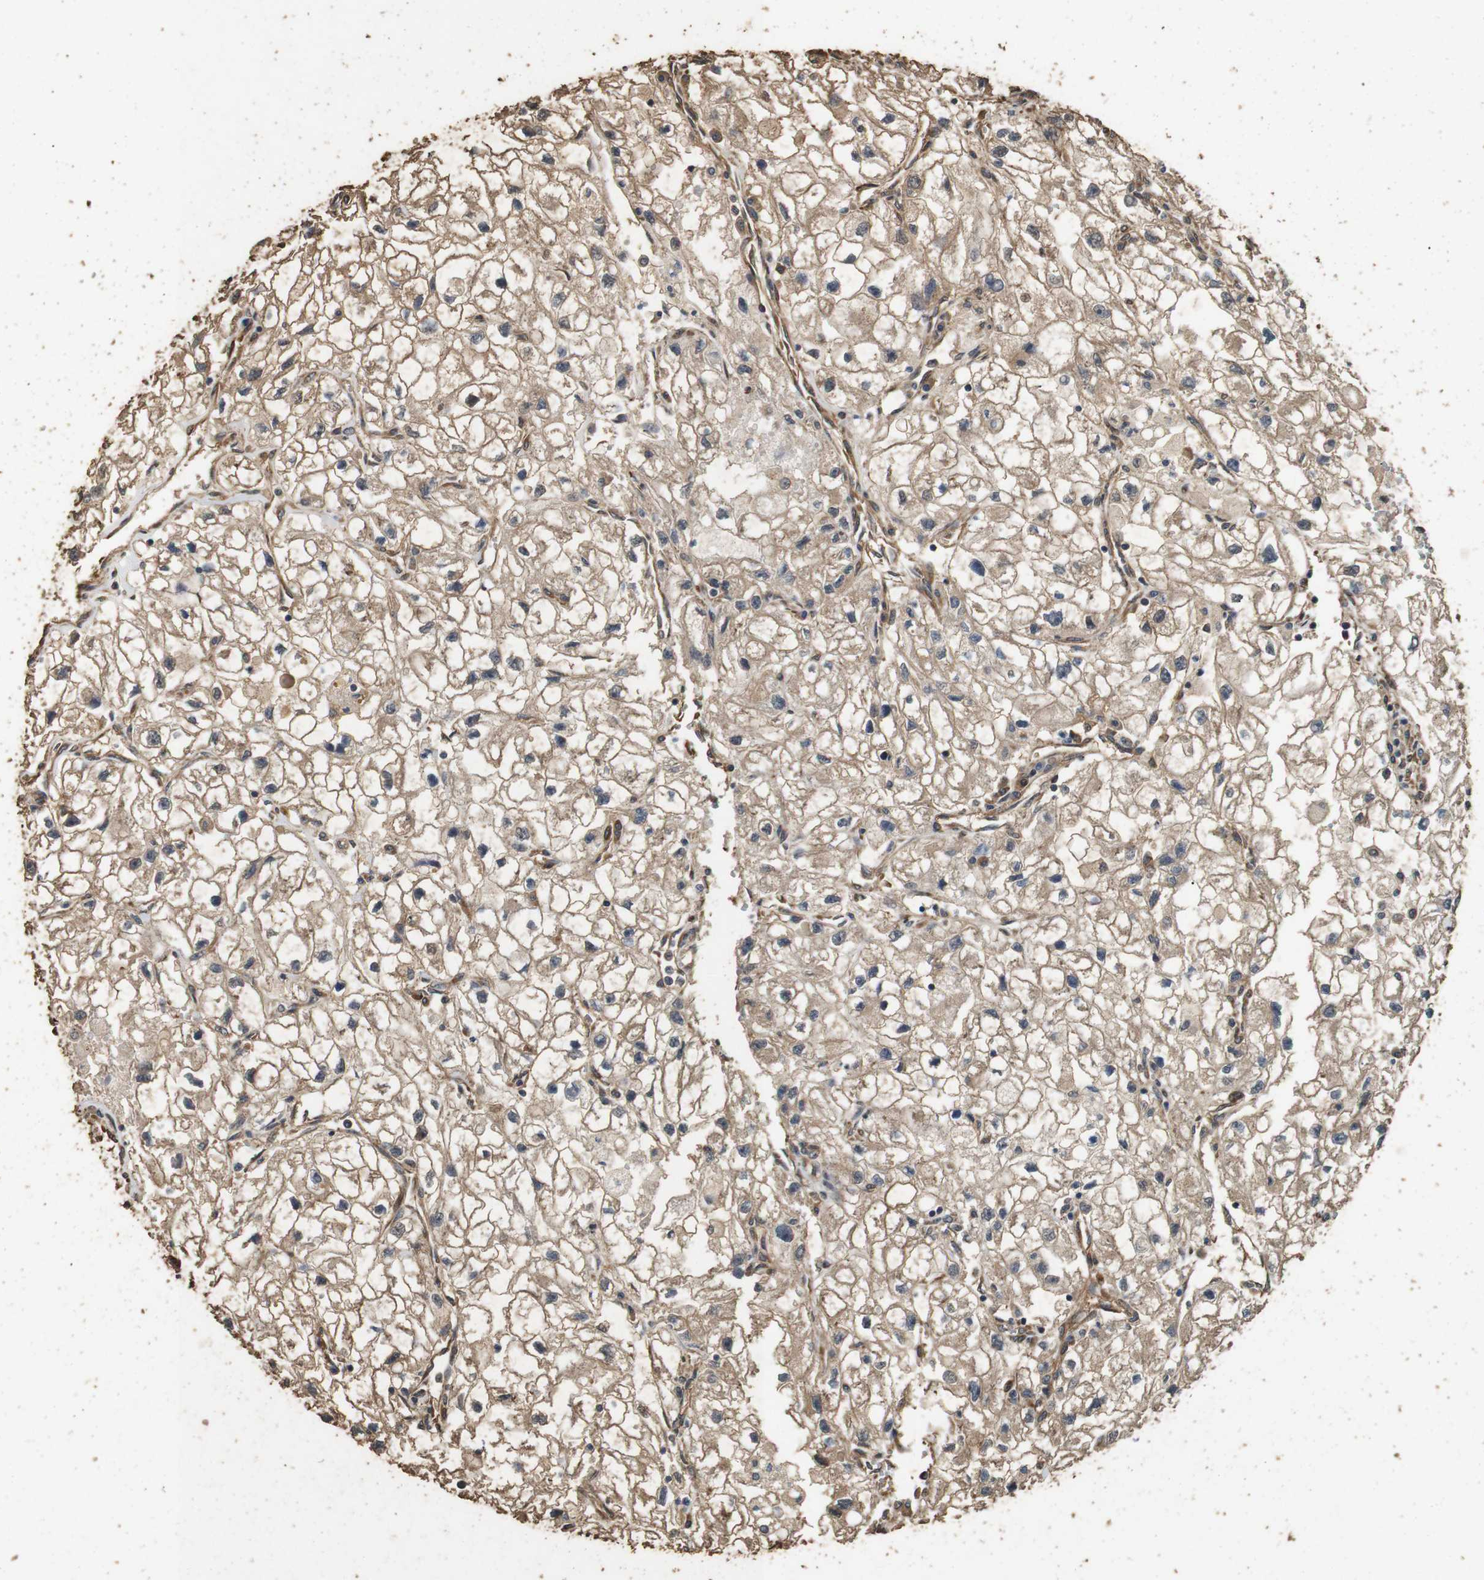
{"staining": {"intensity": "moderate", "quantity": "25%-75%", "location": "cytoplasmic/membranous"}, "tissue": "renal cancer", "cell_type": "Tumor cells", "image_type": "cancer", "snomed": [{"axis": "morphology", "description": "Adenocarcinoma, NOS"}, {"axis": "topography", "description": "Kidney"}], "caption": "Renal cancer (adenocarcinoma) stained for a protein (brown) reveals moderate cytoplasmic/membranous positive expression in approximately 25%-75% of tumor cells.", "gene": "CNPY4", "patient": {"sex": "female", "age": 70}}